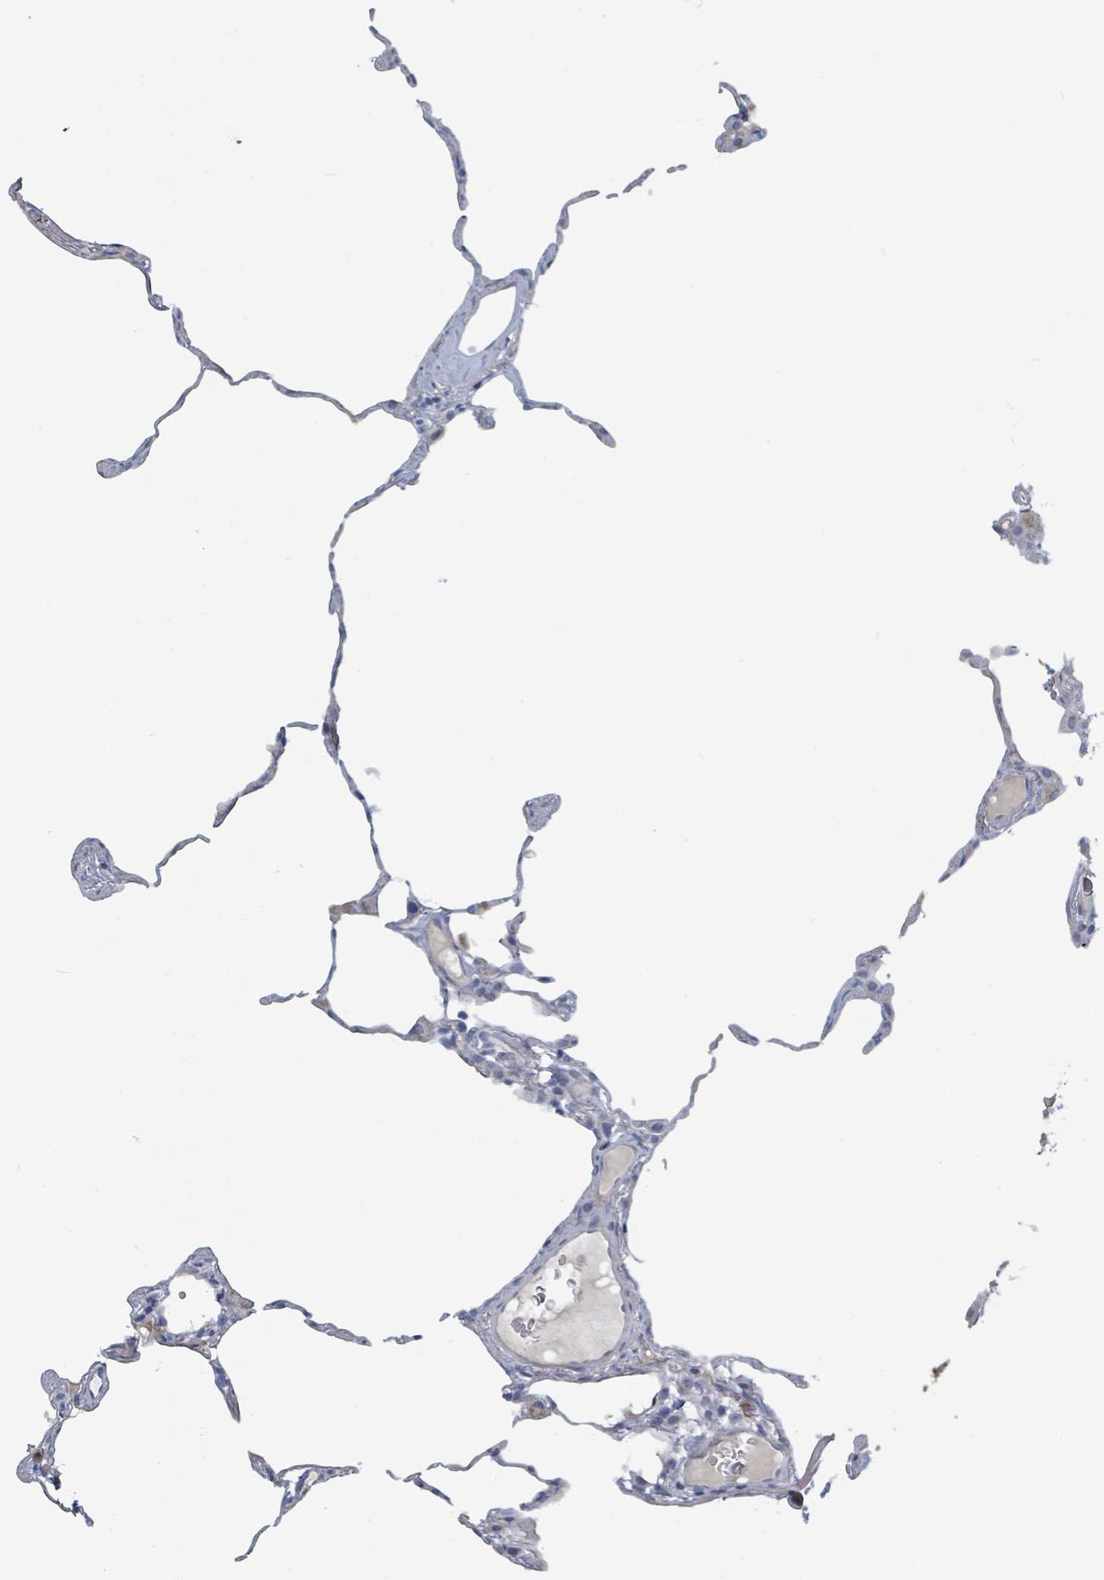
{"staining": {"intensity": "negative", "quantity": "none", "location": "none"}, "tissue": "lung", "cell_type": "Alveolar cells", "image_type": "normal", "snomed": [{"axis": "morphology", "description": "Normal tissue, NOS"}, {"axis": "topography", "description": "Lung"}], "caption": "This is an immunohistochemistry (IHC) micrograph of unremarkable lung. There is no positivity in alveolar cells.", "gene": "RAB33B", "patient": {"sex": "female", "age": 57}}